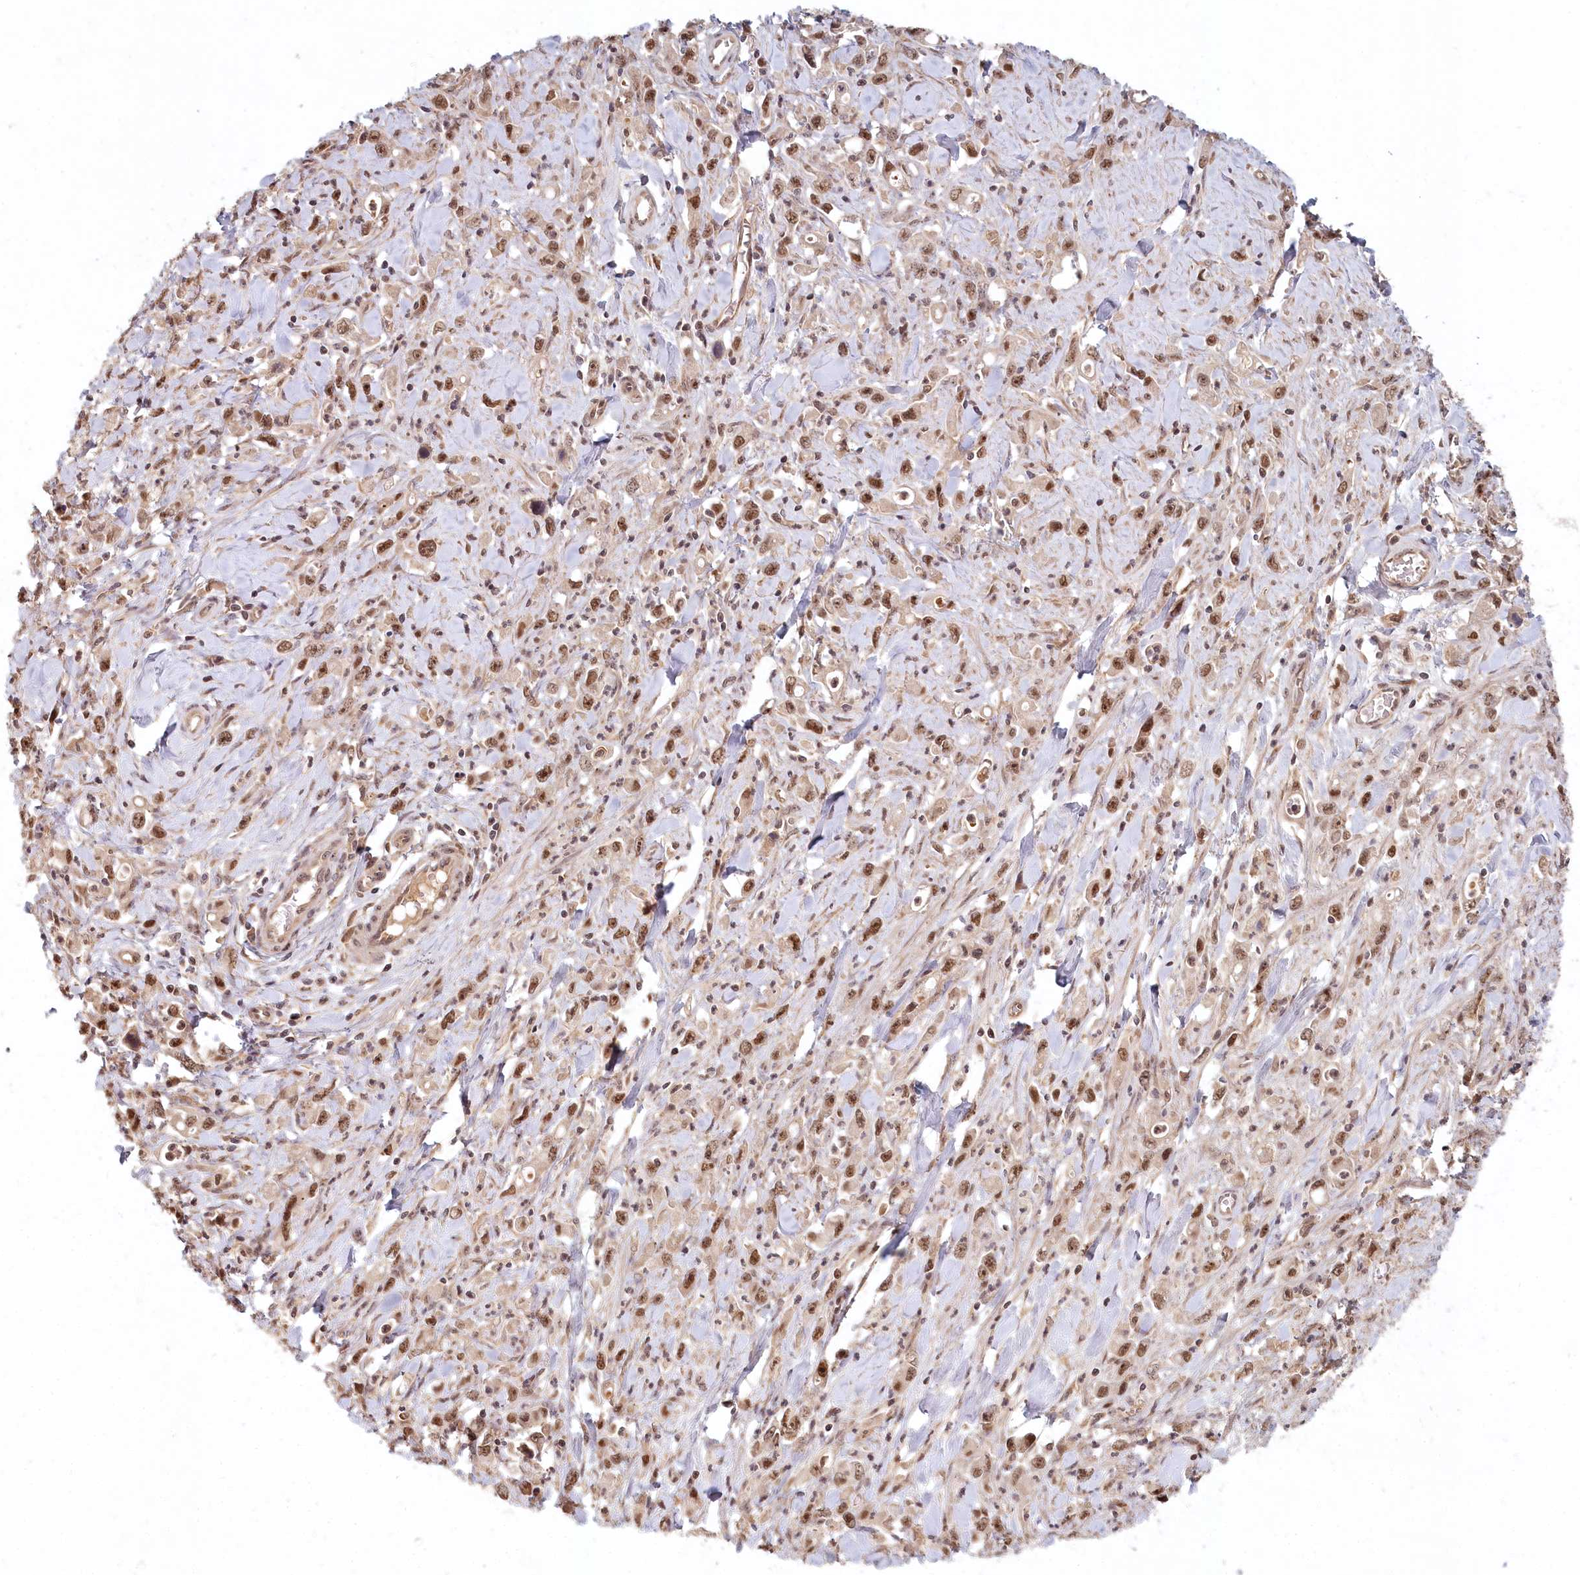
{"staining": {"intensity": "moderate", "quantity": ">75%", "location": "nuclear"}, "tissue": "stomach cancer", "cell_type": "Tumor cells", "image_type": "cancer", "snomed": [{"axis": "morphology", "description": "Adenocarcinoma, NOS"}, {"axis": "topography", "description": "Stomach, lower"}], "caption": "DAB immunohistochemical staining of human stomach cancer (adenocarcinoma) exhibits moderate nuclear protein expression in approximately >75% of tumor cells.", "gene": "WAPL", "patient": {"sex": "female", "age": 43}}